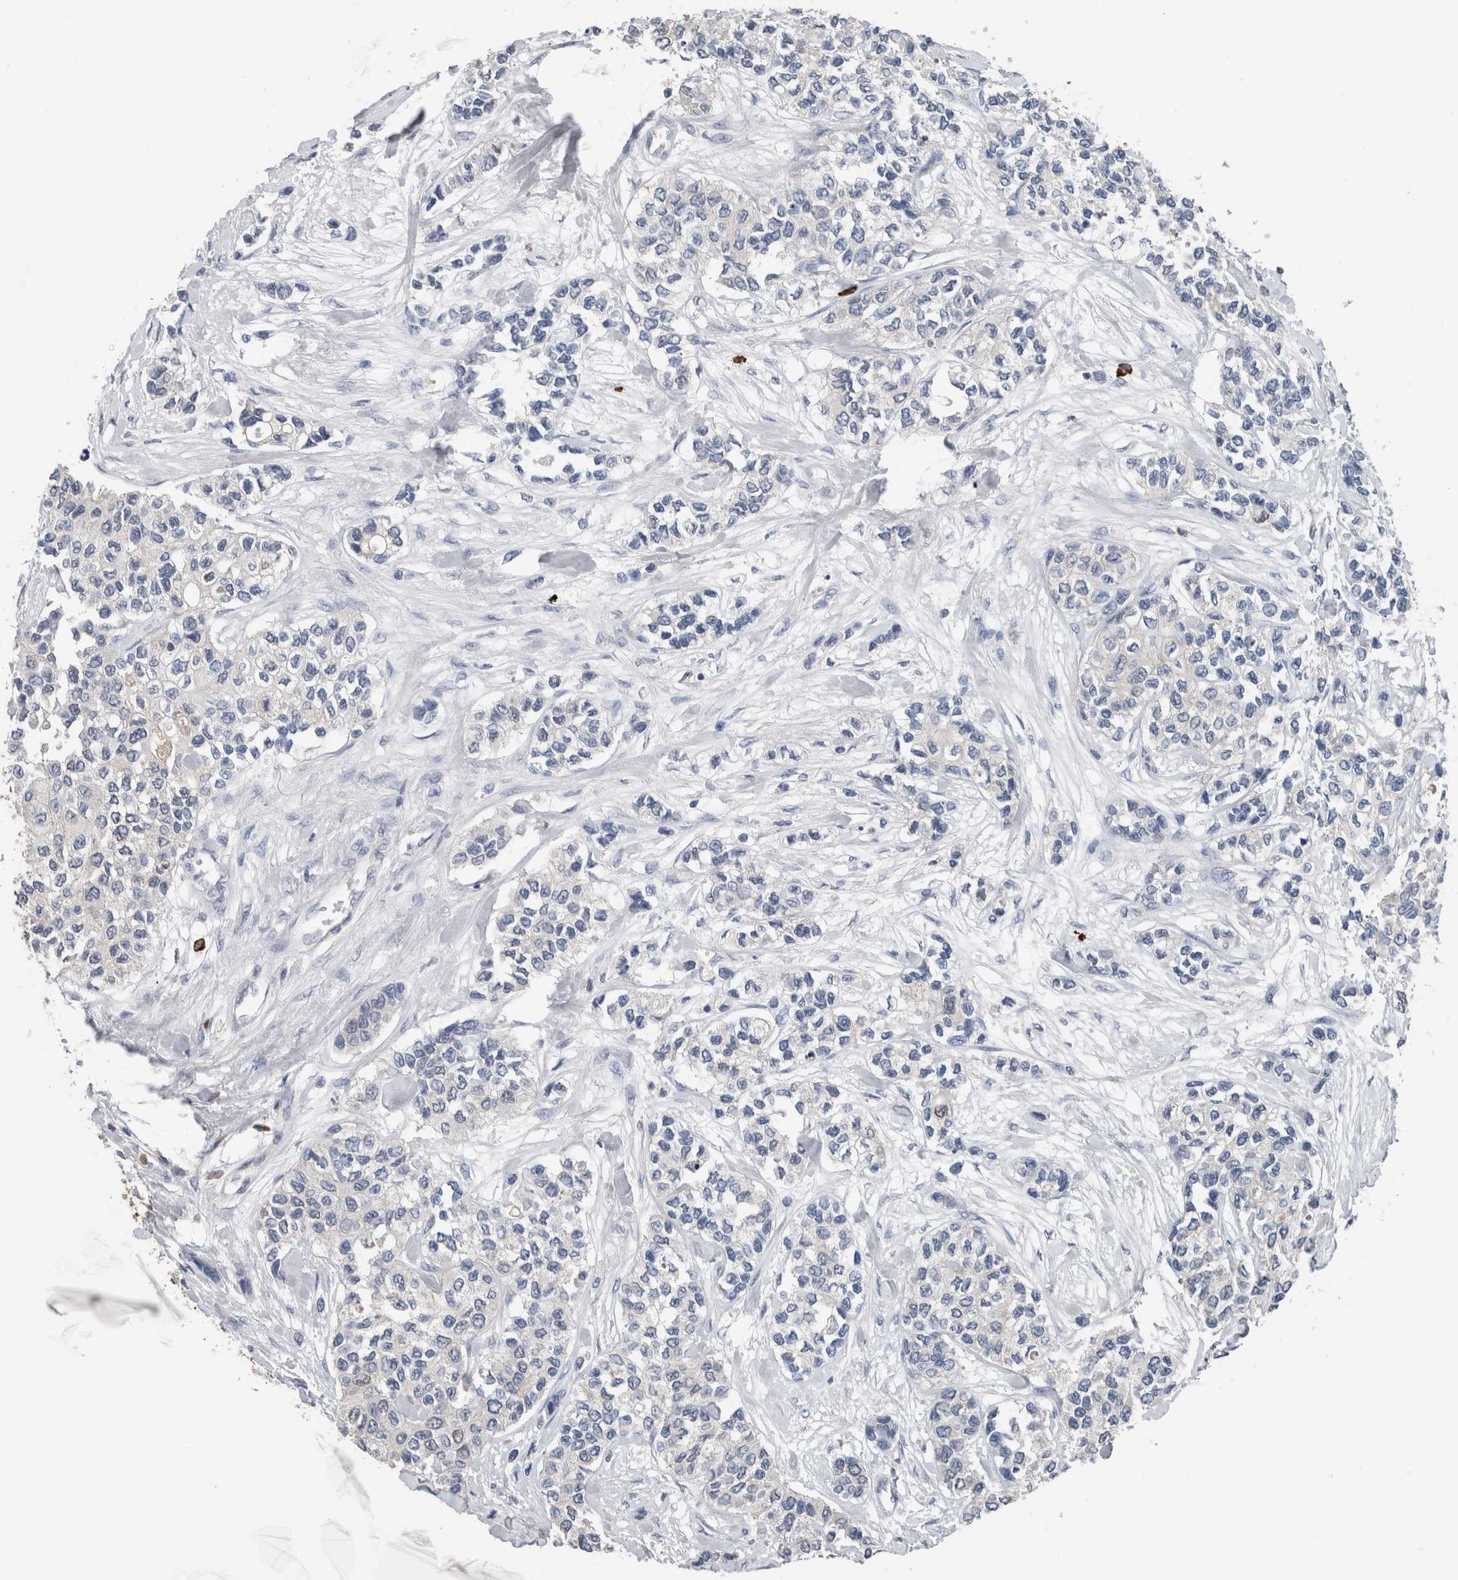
{"staining": {"intensity": "negative", "quantity": "none", "location": "none"}, "tissue": "urothelial cancer", "cell_type": "Tumor cells", "image_type": "cancer", "snomed": [{"axis": "morphology", "description": "Urothelial carcinoma, High grade"}, {"axis": "topography", "description": "Urinary bladder"}], "caption": "The histopathology image displays no staining of tumor cells in urothelial cancer.", "gene": "CRNN", "patient": {"sex": "female", "age": 56}}